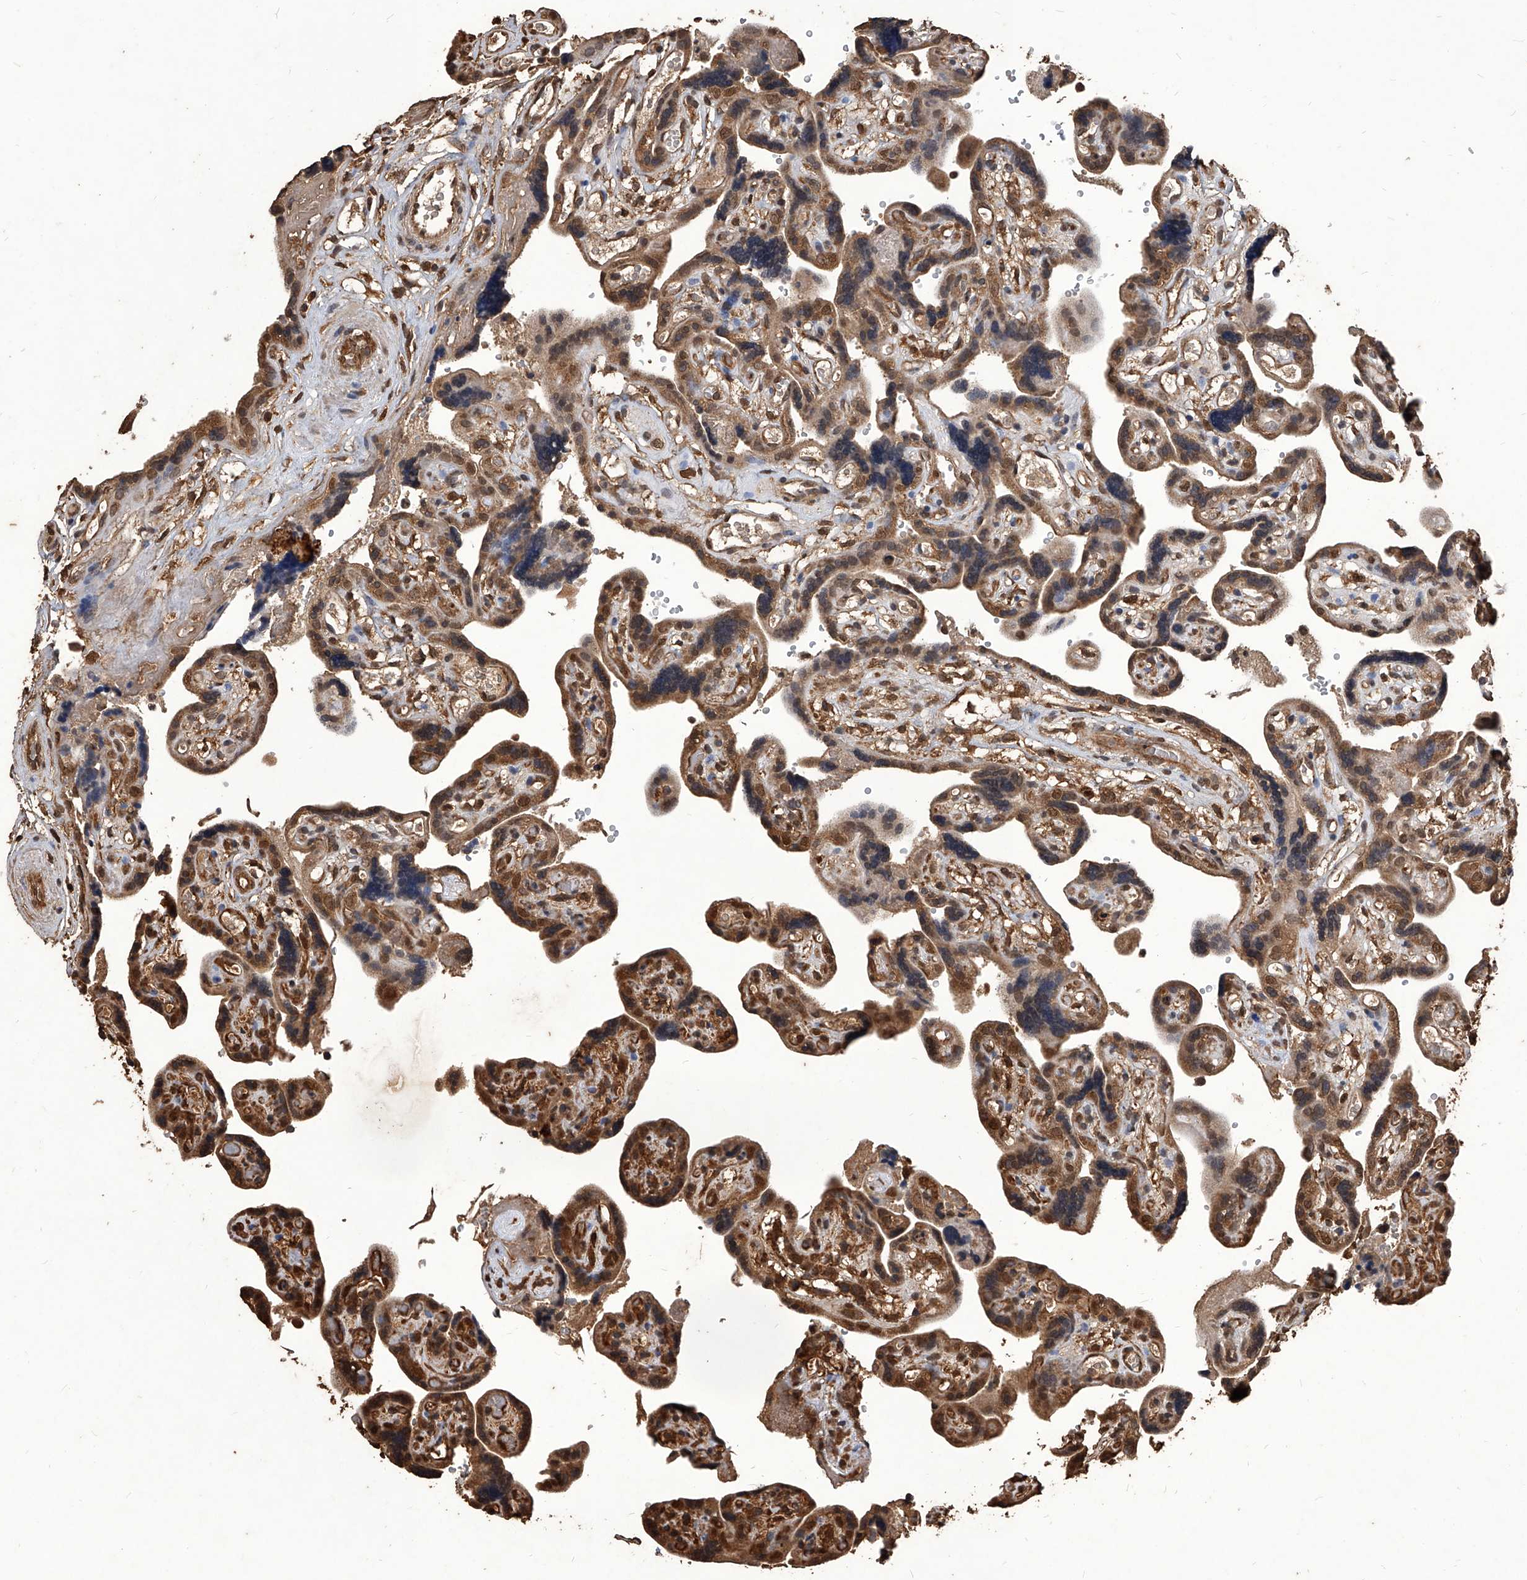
{"staining": {"intensity": "strong", "quantity": "<25%", "location": "cytoplasmic/membranous,nuclear"}, "tissue": "placenta", "cell_type": "Decidual cells", "image_type": "normal", "snomed": [{"axis": "morphology", "description": "Normal tissue, NOS"}, {"axis": "topography", "description": "Placenta"}], "caption": "Immunohistochemical staining of normal placenta displays medium levels of strong cytoplasmic/membranous,nuclear expression in about <25% of decidual cells.", "gene": "FBXL4", "patient": {"sex": "female", "age": 30}}